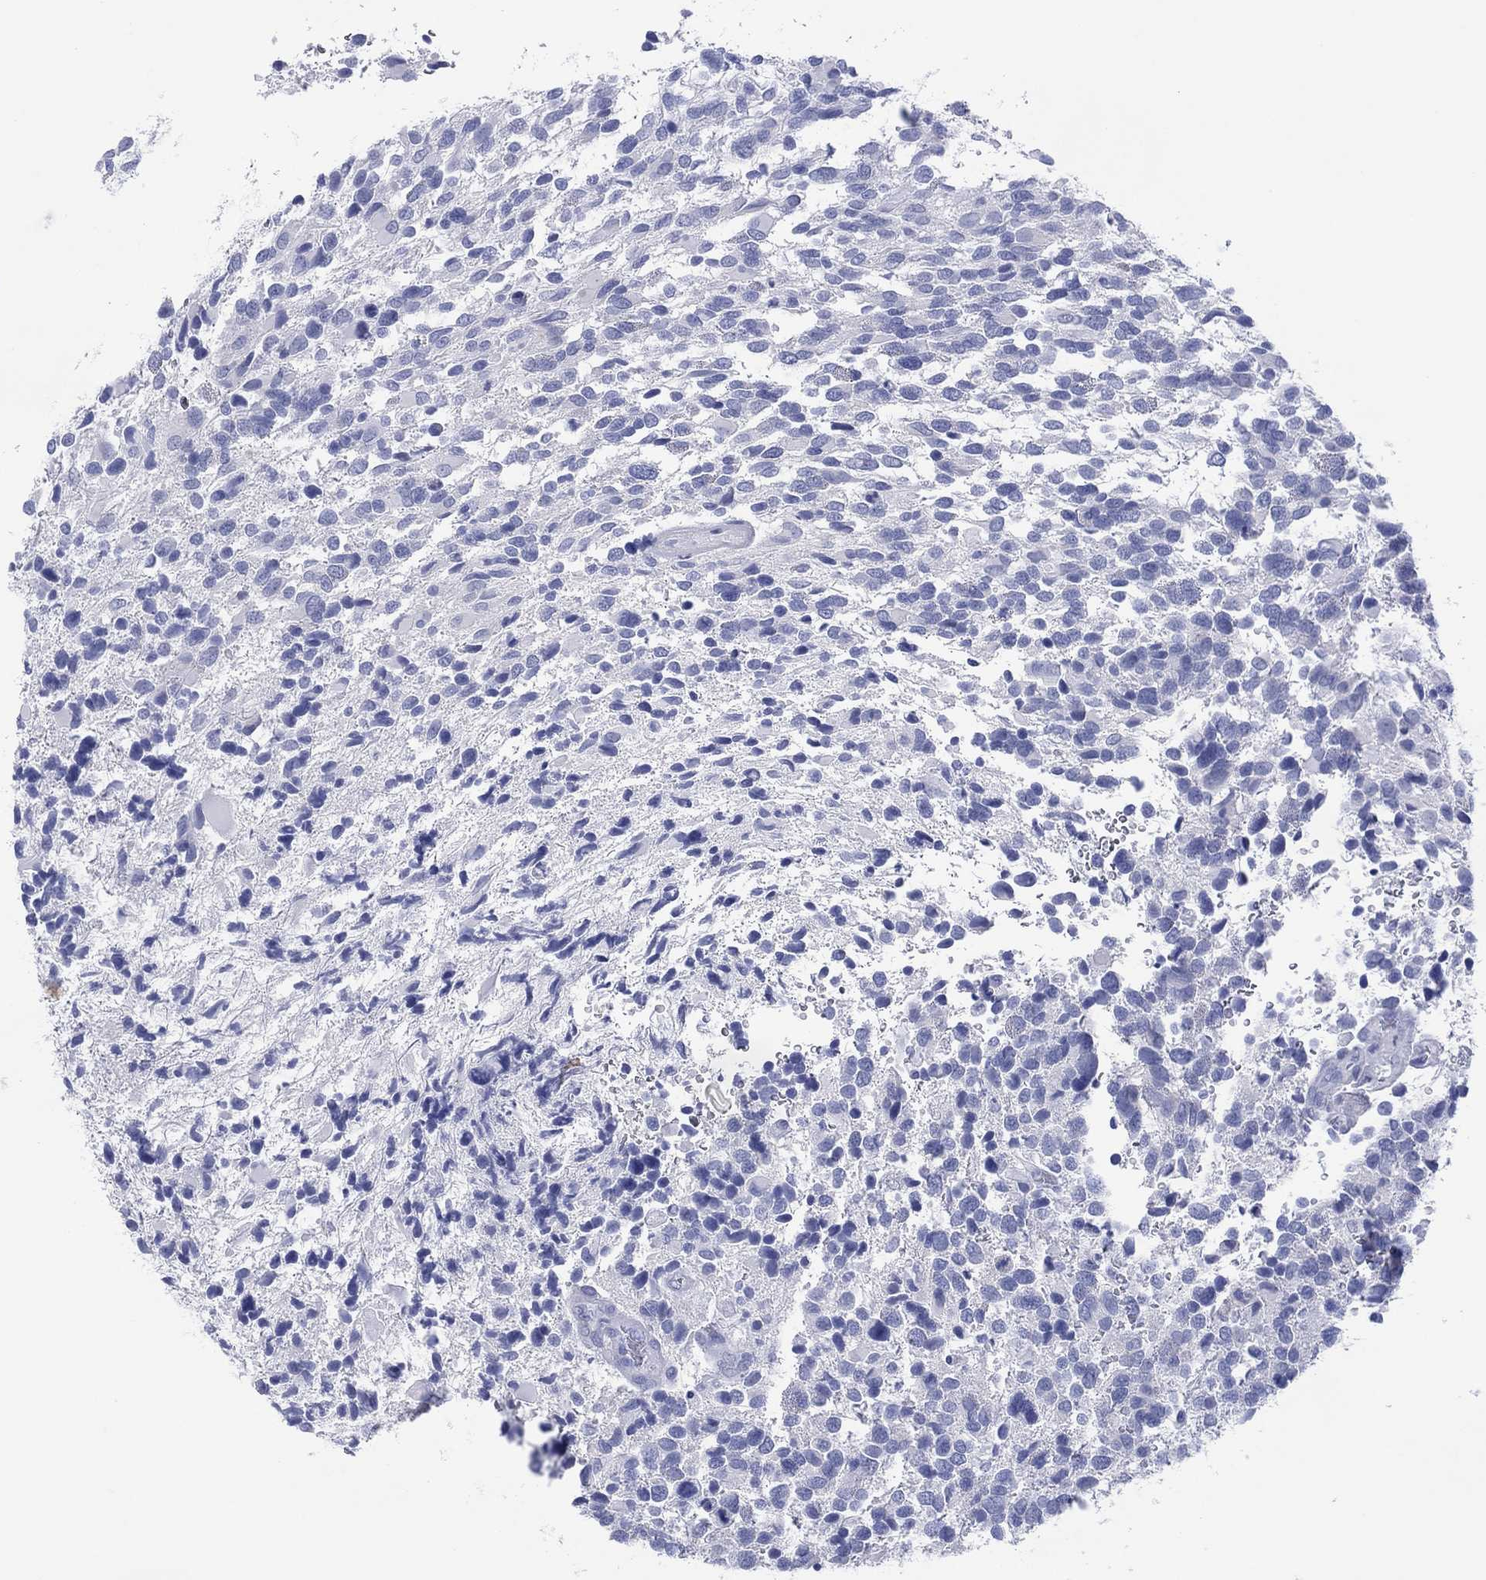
{"staining": {"intensity": "negative", "quantity": "none", "location": "none"}, "tissue": "glioma", "cell_type": "Tumor cells", "image_type": "cancer", "snomed": [{"axis": "morphology", "description": "Glioma, malignant, Low grade"}, {"axis": "topography", "description": "Brain"}], "caption": "Tumor cells show no significant protein expression in glioma. Brightfield microscopy of immunohistochemistry (IHC) stained with DAB (brown) and hematoxylin (blue), captured at high magnification.", "gene": "DSG1", "patient": {"sex": "female", "age": 32}}